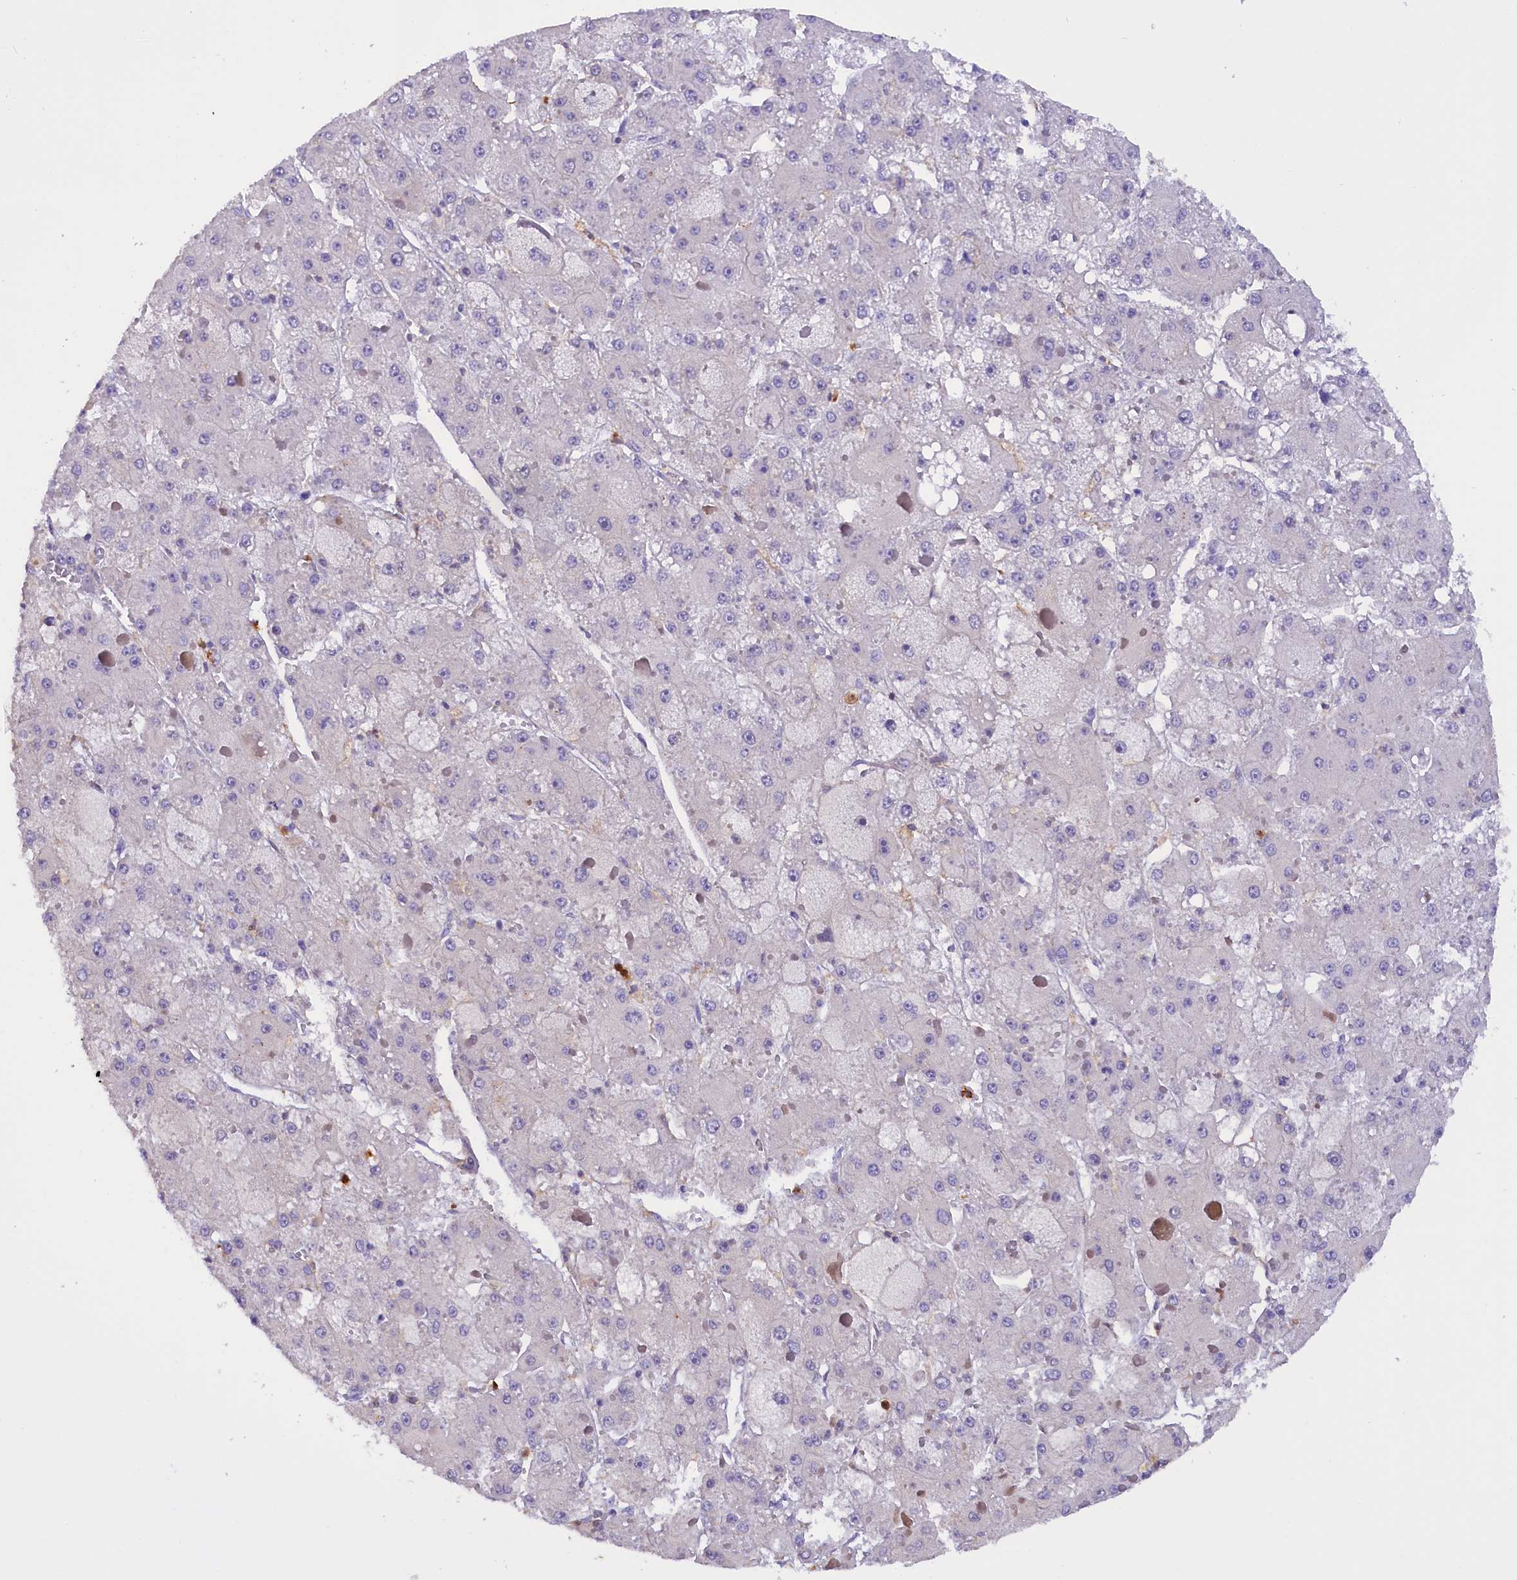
{"staining": {"intensity": "negative", "quantity": "none", "location": "none"}, "tissue": "liver cancer", "cell_type": "Tumor cells", "image_type": "cancer", "snomed": [{"axis": "morphology", "description": "Carcinoma, Hepatocellular, NOS"}, {"axis": "topography", "description": "Liver"}], "caption": "Immunohistochemistry (IHC) image of neoplastic tissue: human liver cancer stained with DAB (3,3'-diaminobenzidine) shows no significant protein positivity in tumor cells.", "gene": "FAM149B1", "patient": {"sex": "female", "age": 73}}